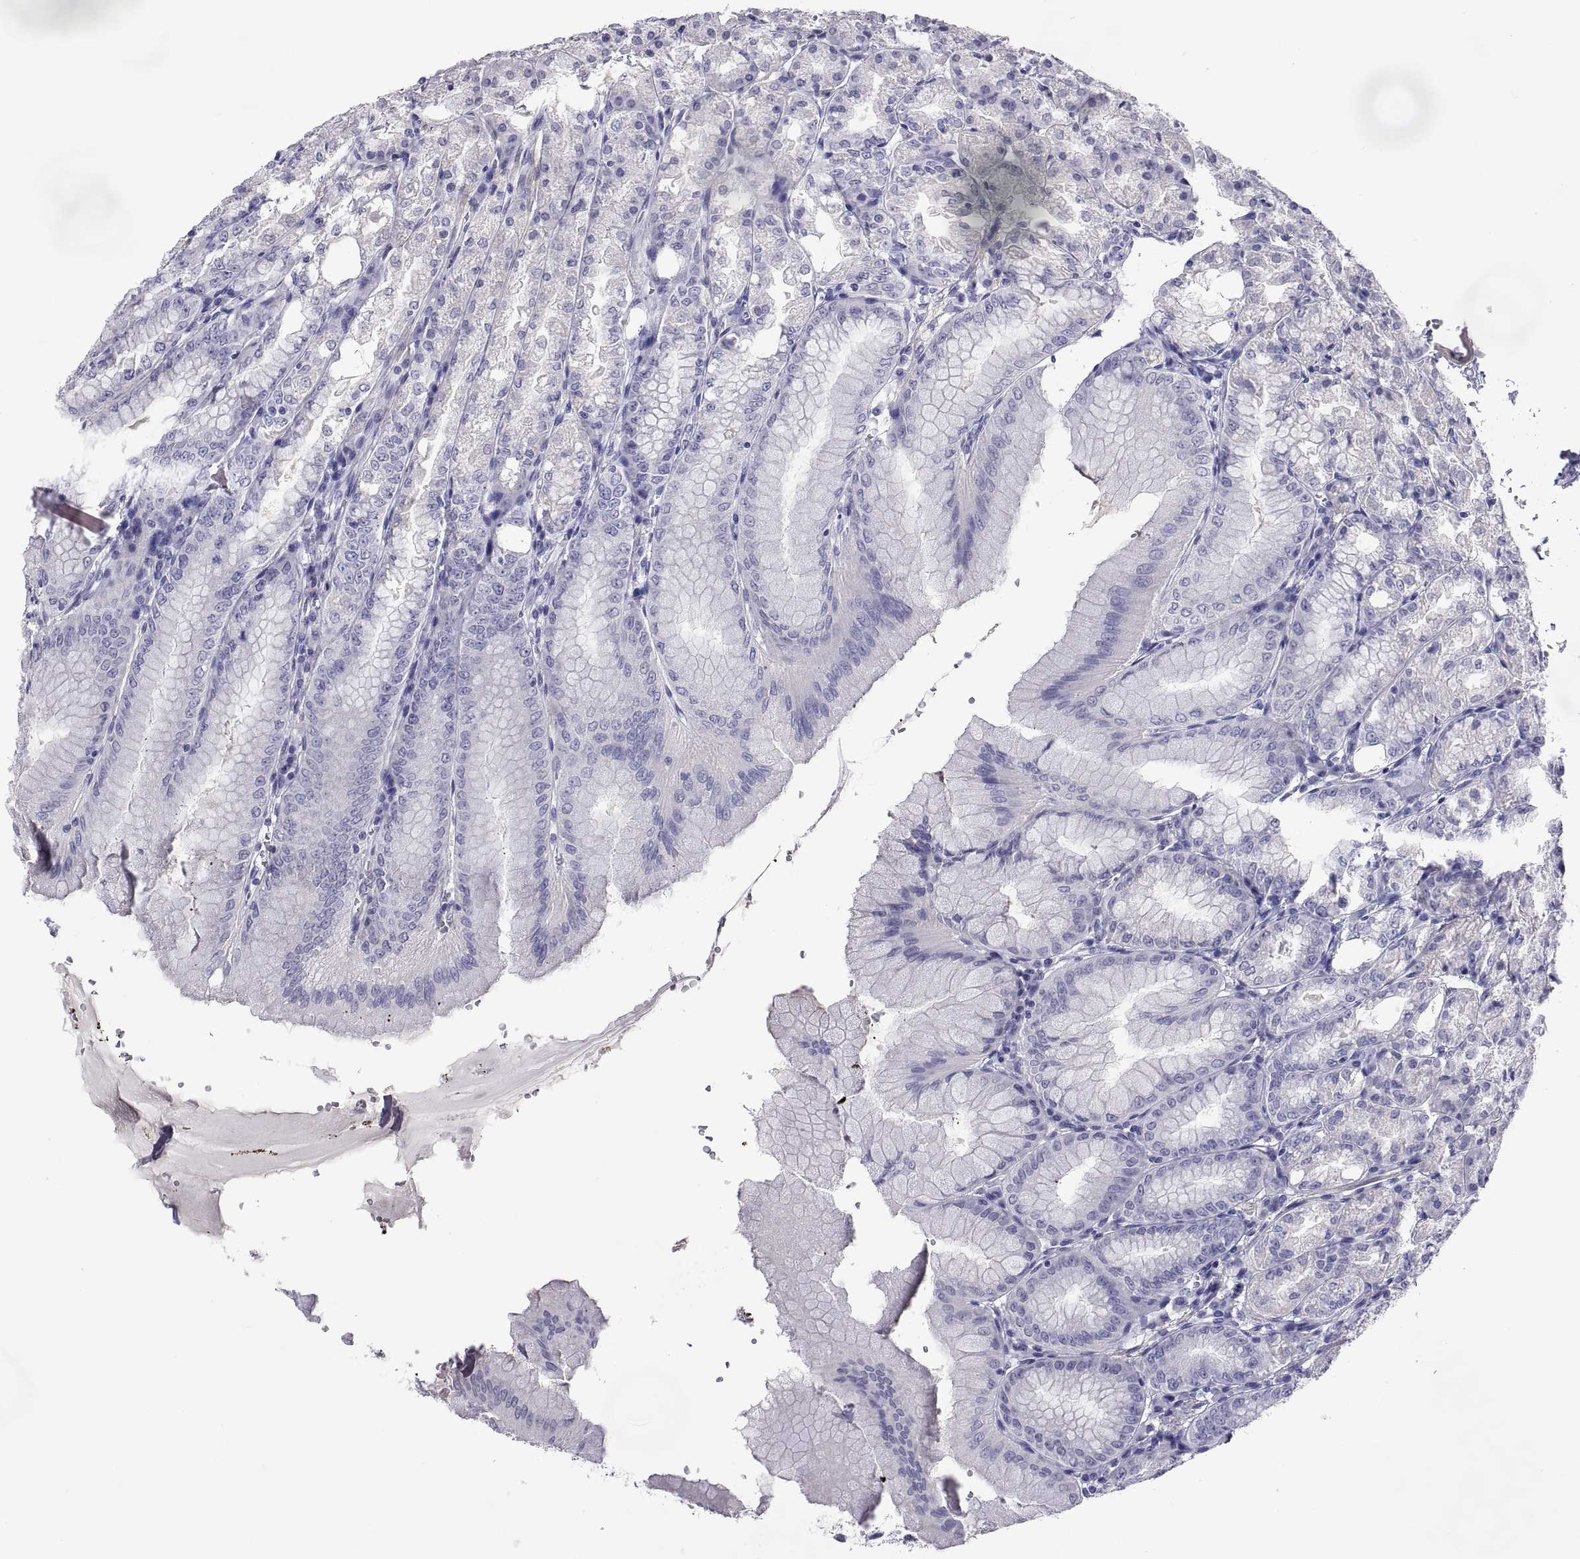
{"staining": {"intensity": "negative", "quantity": "none", "location": "none"}, "tissue": "stomach", "cell_type": "Glandular cells", "image_type": "normal", "snomed": [{"axis": "morphology", "description": "Normal tissue, NOS"}, {"axis": "topography", "description": "Stomach, lower"}], "caption": "DAB (3,3'-diaminobenzidine) immunohistochemical staining of benign stomach exhibits no significant expression in glandular cells. (Stains: DAB (3,3'-diaminobenzidine) IHC with hematoxylin counter stain, Microscopy: brightfield microscopy at high magnification).", "gene": "BSPH1", "patient": {"sex": "male", "age": 71}}